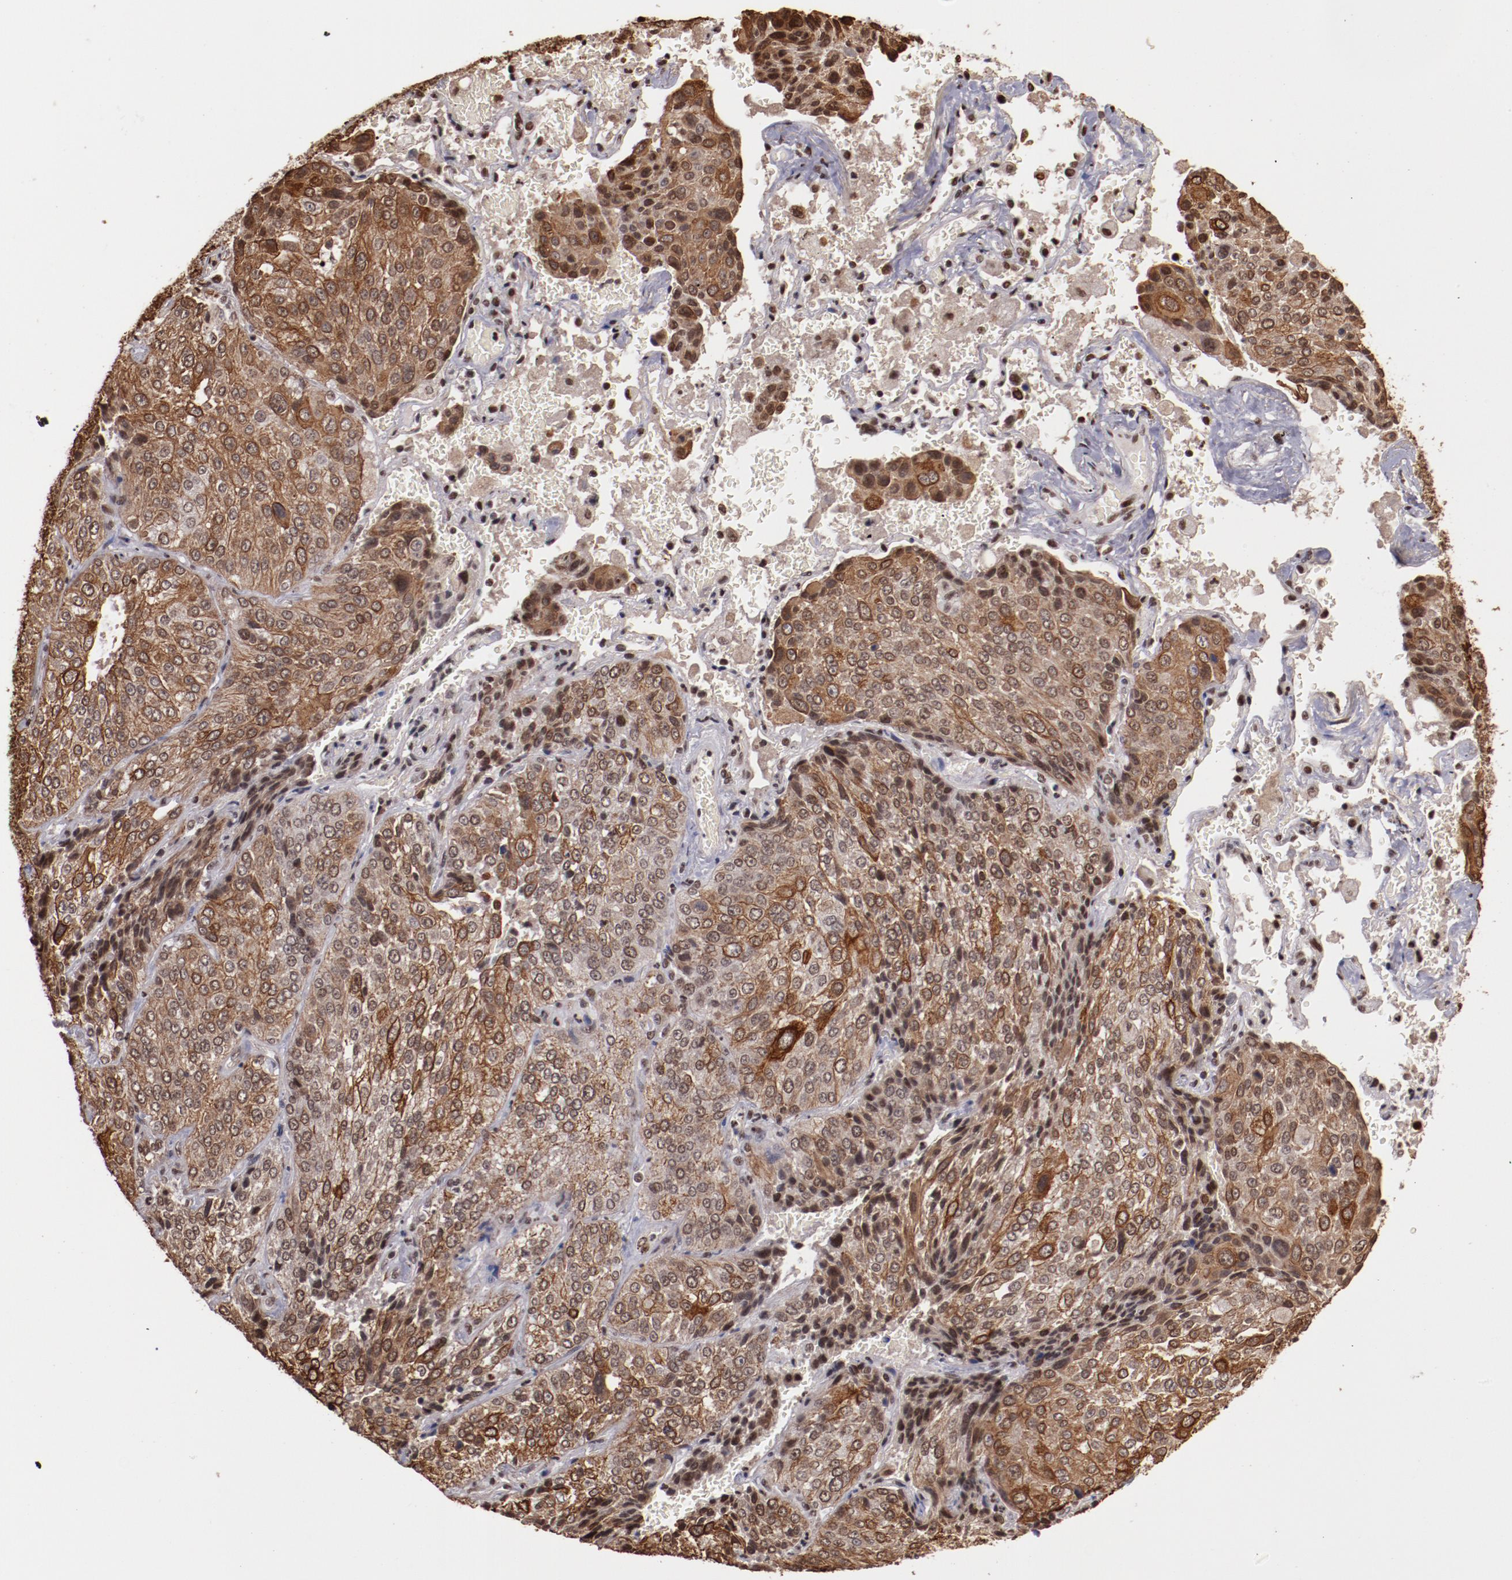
{"staining": {"intensity": "moderate", "quantity": ">75%", "location": "cytoplasmic/membranous,nuclear"}, "tissue": "lung cancer", "cell_type": "Tumor cells", "image_type": "cancer", "snomed": [{"axis": "morphology", "description": "Squamous cell carcinoma, NOS"}, {"axis": "topography", "description": "Lung"}], "caption": "Immunohistochemical staining of human squamous cell carcinoma (lung) shows moderate cytoplasmic/membranous and nuclear protein expression in approximately >75% of tumor cells. Ihc stains the protein of interest in brown and the nuclei are stained blue.", "gene": "STAG2", "patient": {"sex": "male", "age": 54}}